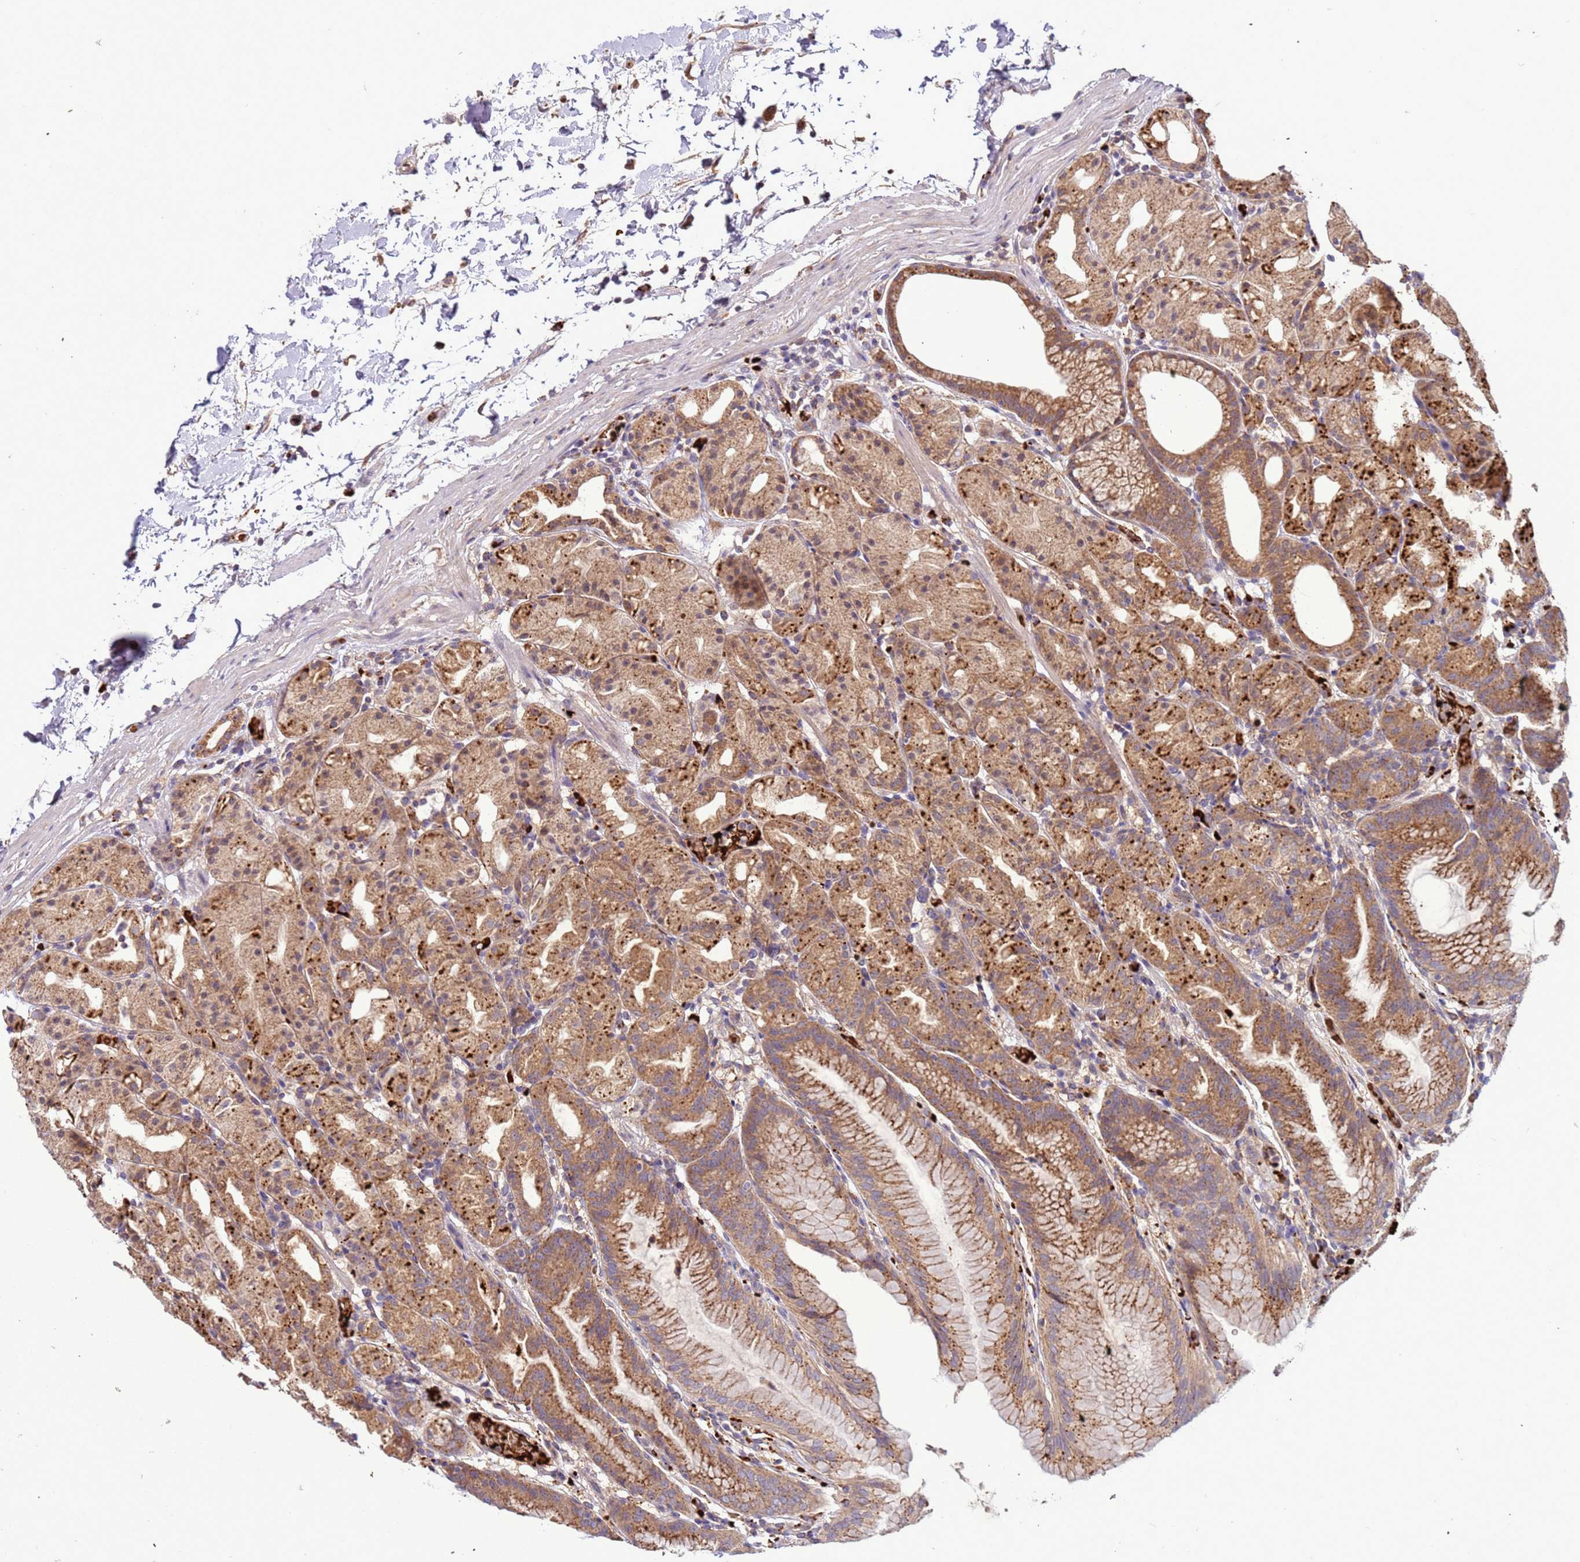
{"staining": {"intensity": "moderate", "quantity": ">75%", "location": "cytoplasmic/membranous"}, "tissue": "stomach", "cell_type": "Glandular cells", "image_type": "normal", "snomed": [{"axis": "morphology", "description": "Normal tissue, NOS"}, {"axis": "topography", "description": "Stomach, upper"}], "caption": "Moderate cytoplasmic/membranous expression for a protein is identified in about >75% of glandular cells of unremarkable stomach using immunohistochemistry (IHC).", "gene": "VPS36", "patient": {"sex": "male", "age": 48}}